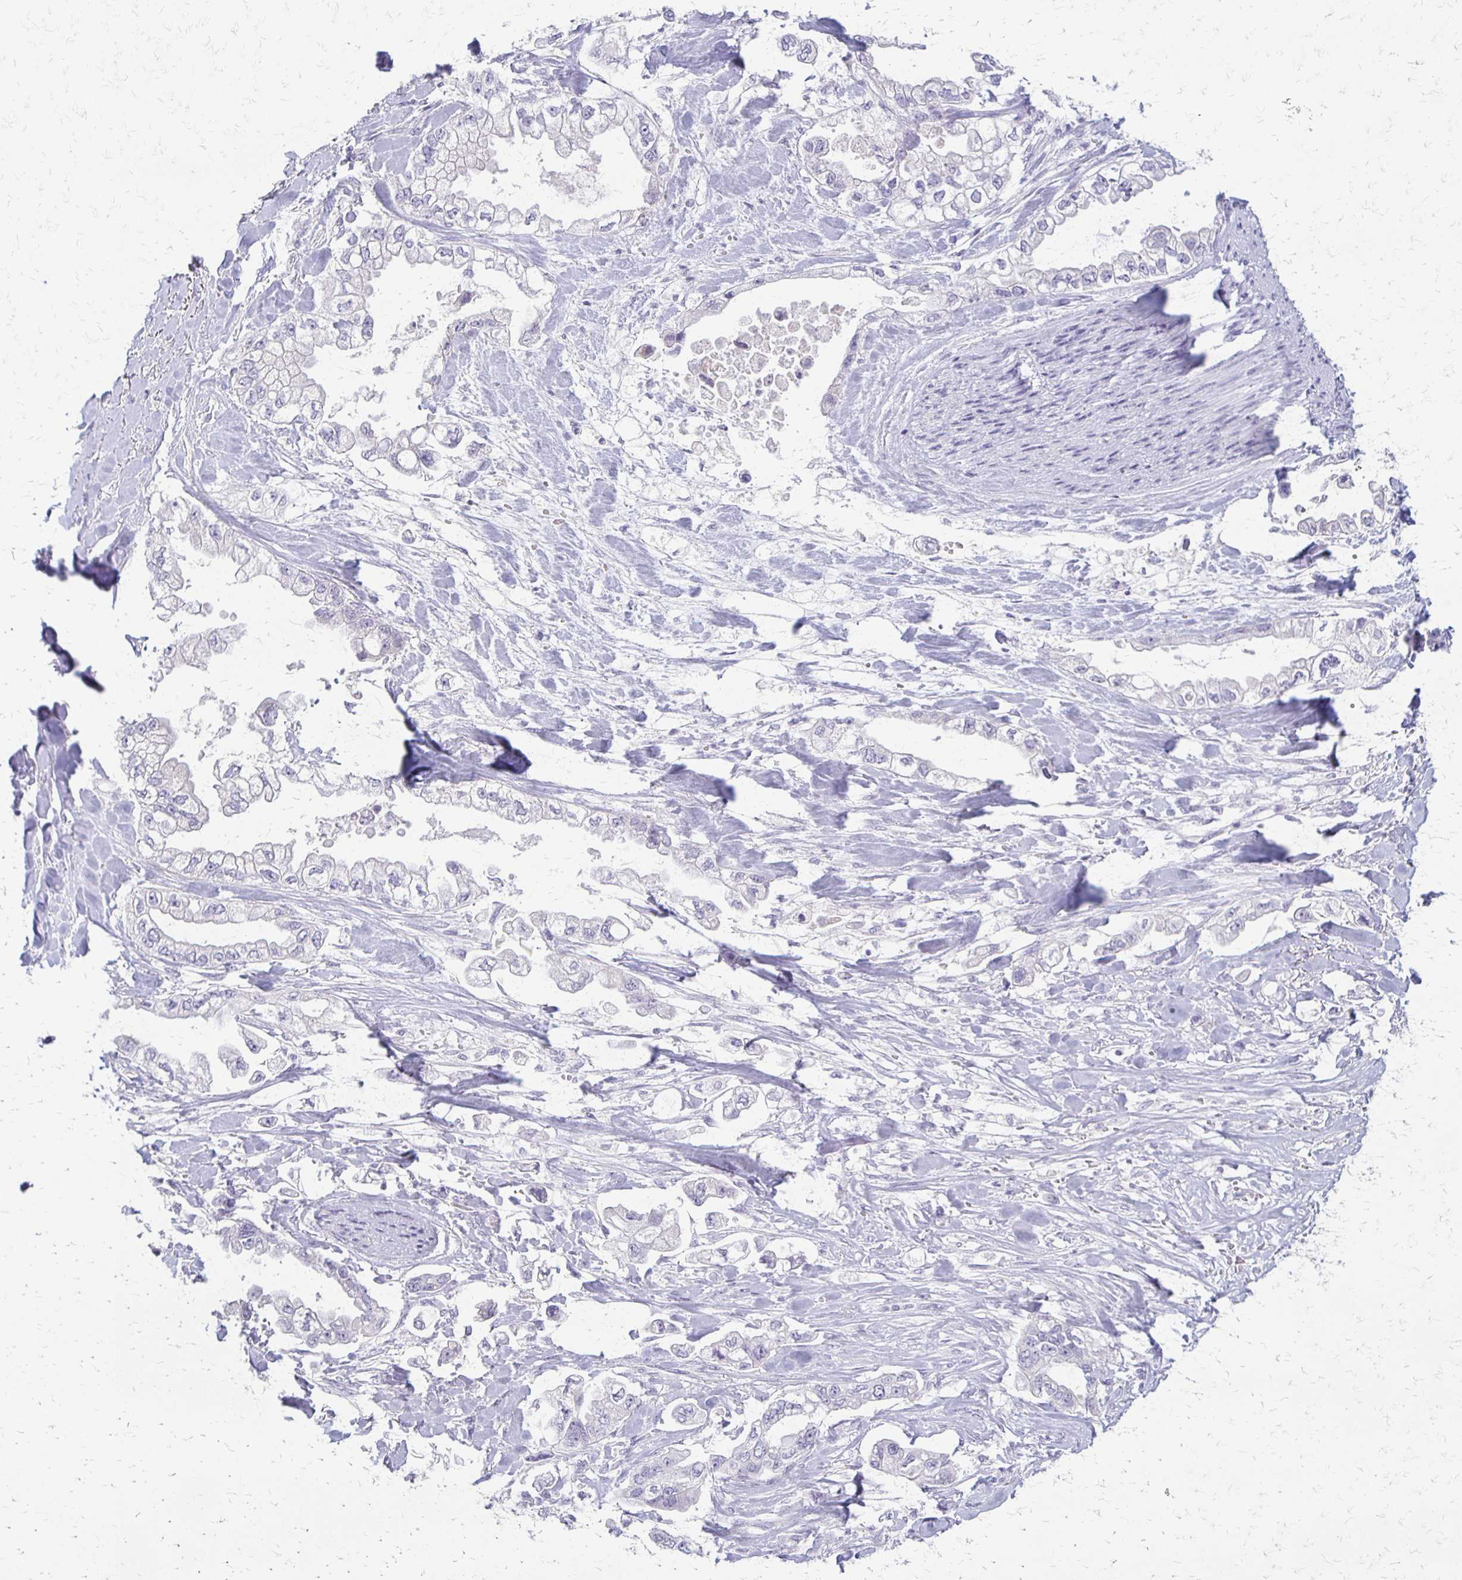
{"staining": {"intensity": "negative", "quantity": "none", "location": "none"}, "tissue": "stomach cancer", "cell_type": "Tumor cells", "image_type": "cancer", "snomed": [{"axis": "morphology", "description": "Adenocarcinoma, NOS"}, {"axis": "topography", "description": "Stomach"}], "caption": "Immunohistochemistry (IHC) photomicrograph of neoplastic tissue: stomach cancer stained with DAB shows no significant protein positivity in tumor cells. (Stains: DAB IHC with hematoxylin counter stain, Microscopy: brightfield microscopy at high magnification).", "gene": "RHOC", "patient": {"sex": "male", "age": 62}}